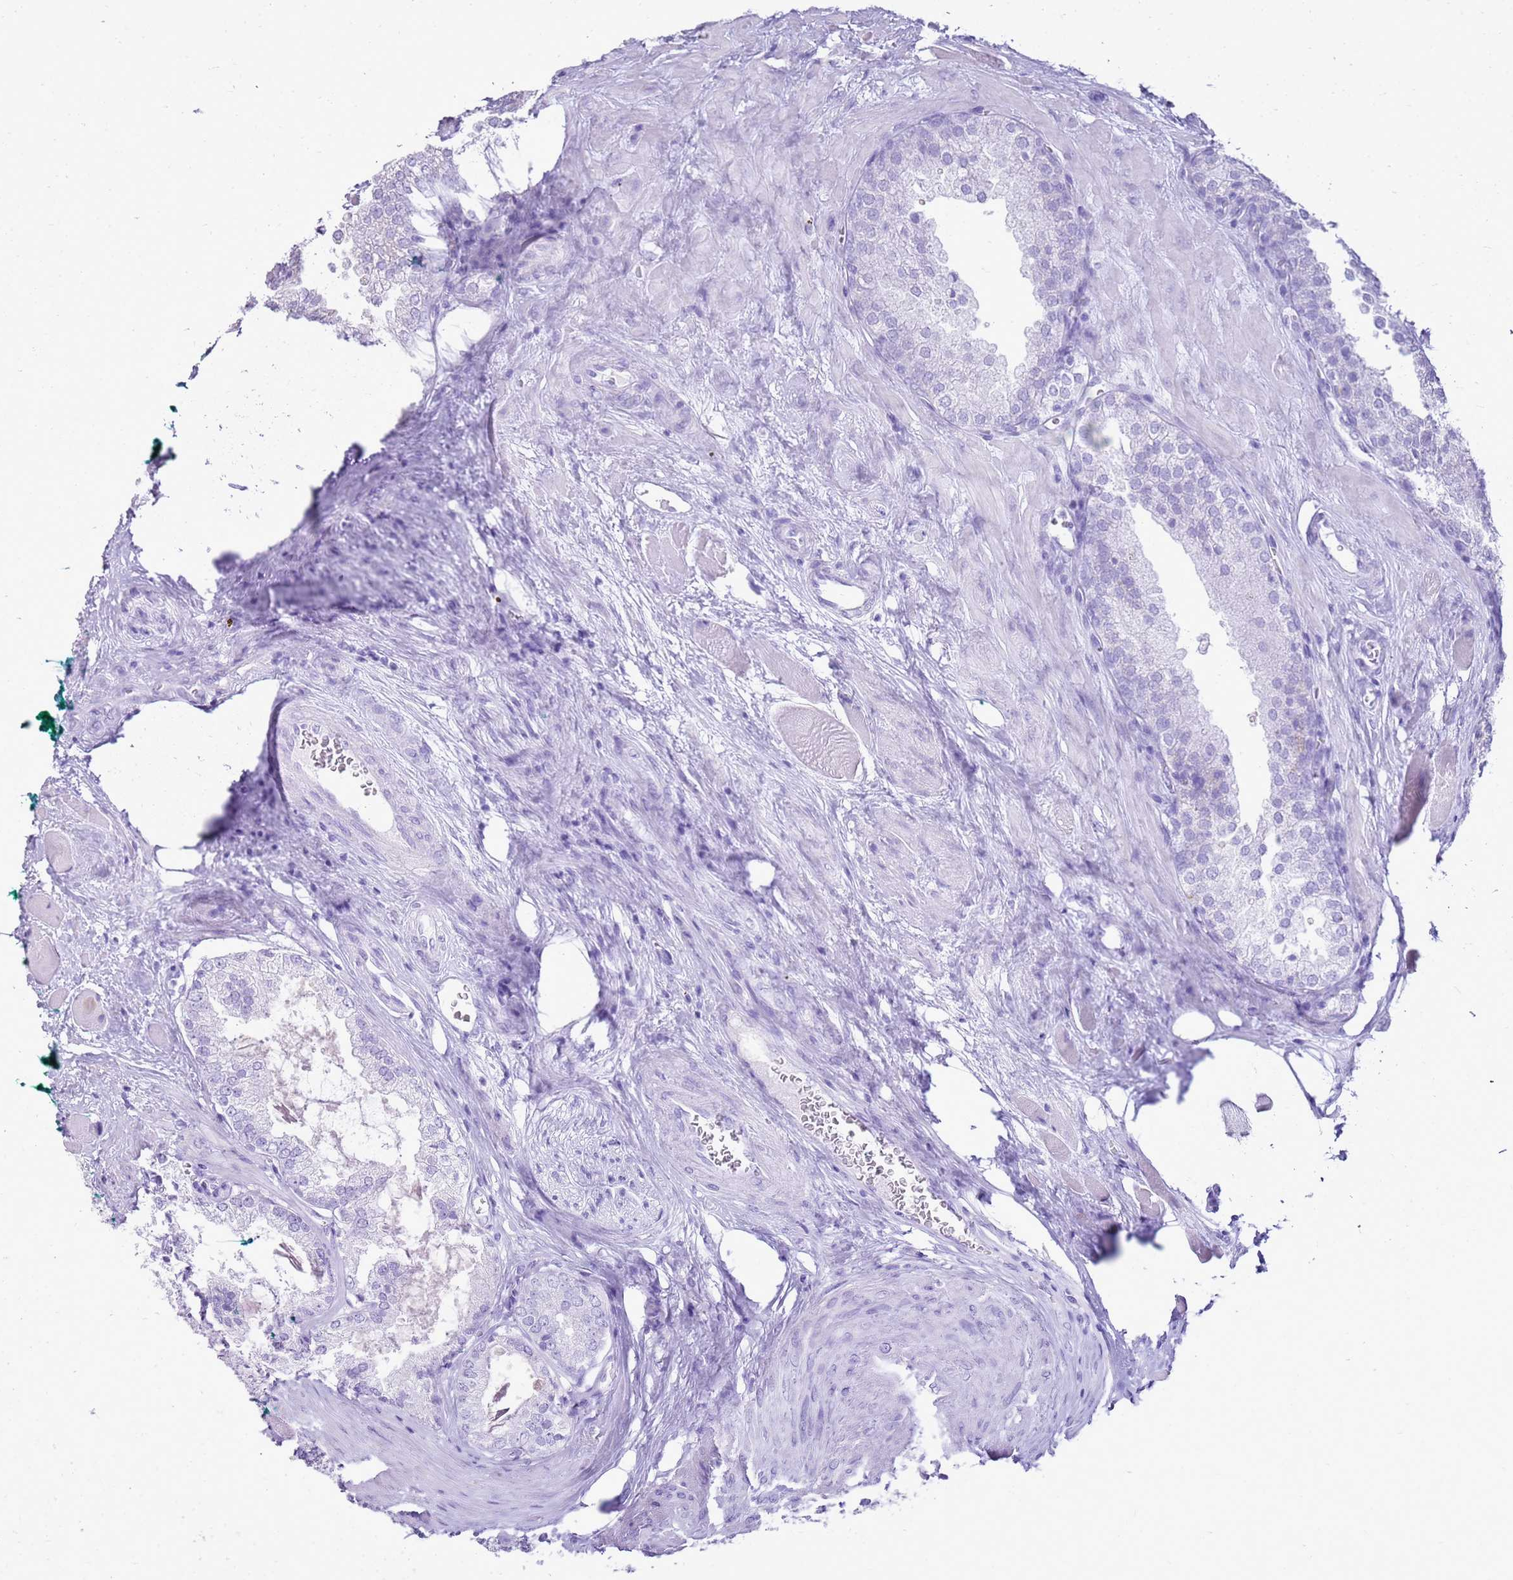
{"staining": {"intensity": "negative", "quantity": "none", "location": "none"}, "tissue": "prostate cancer", "cell_type": "Tumor cells", "image_type": "cancer", "snomed": [{"axis": "morphology", "description": "Adenocarcinoma, Low grade"}, {"axis": "topography", "description": "Prostate"}], "caption": "Prostate cancer was stained to show a protein in brown. There is no significant staining in tumor cells.", "gene": "CA8", "patient": {"sex": "male", "age": 67}}